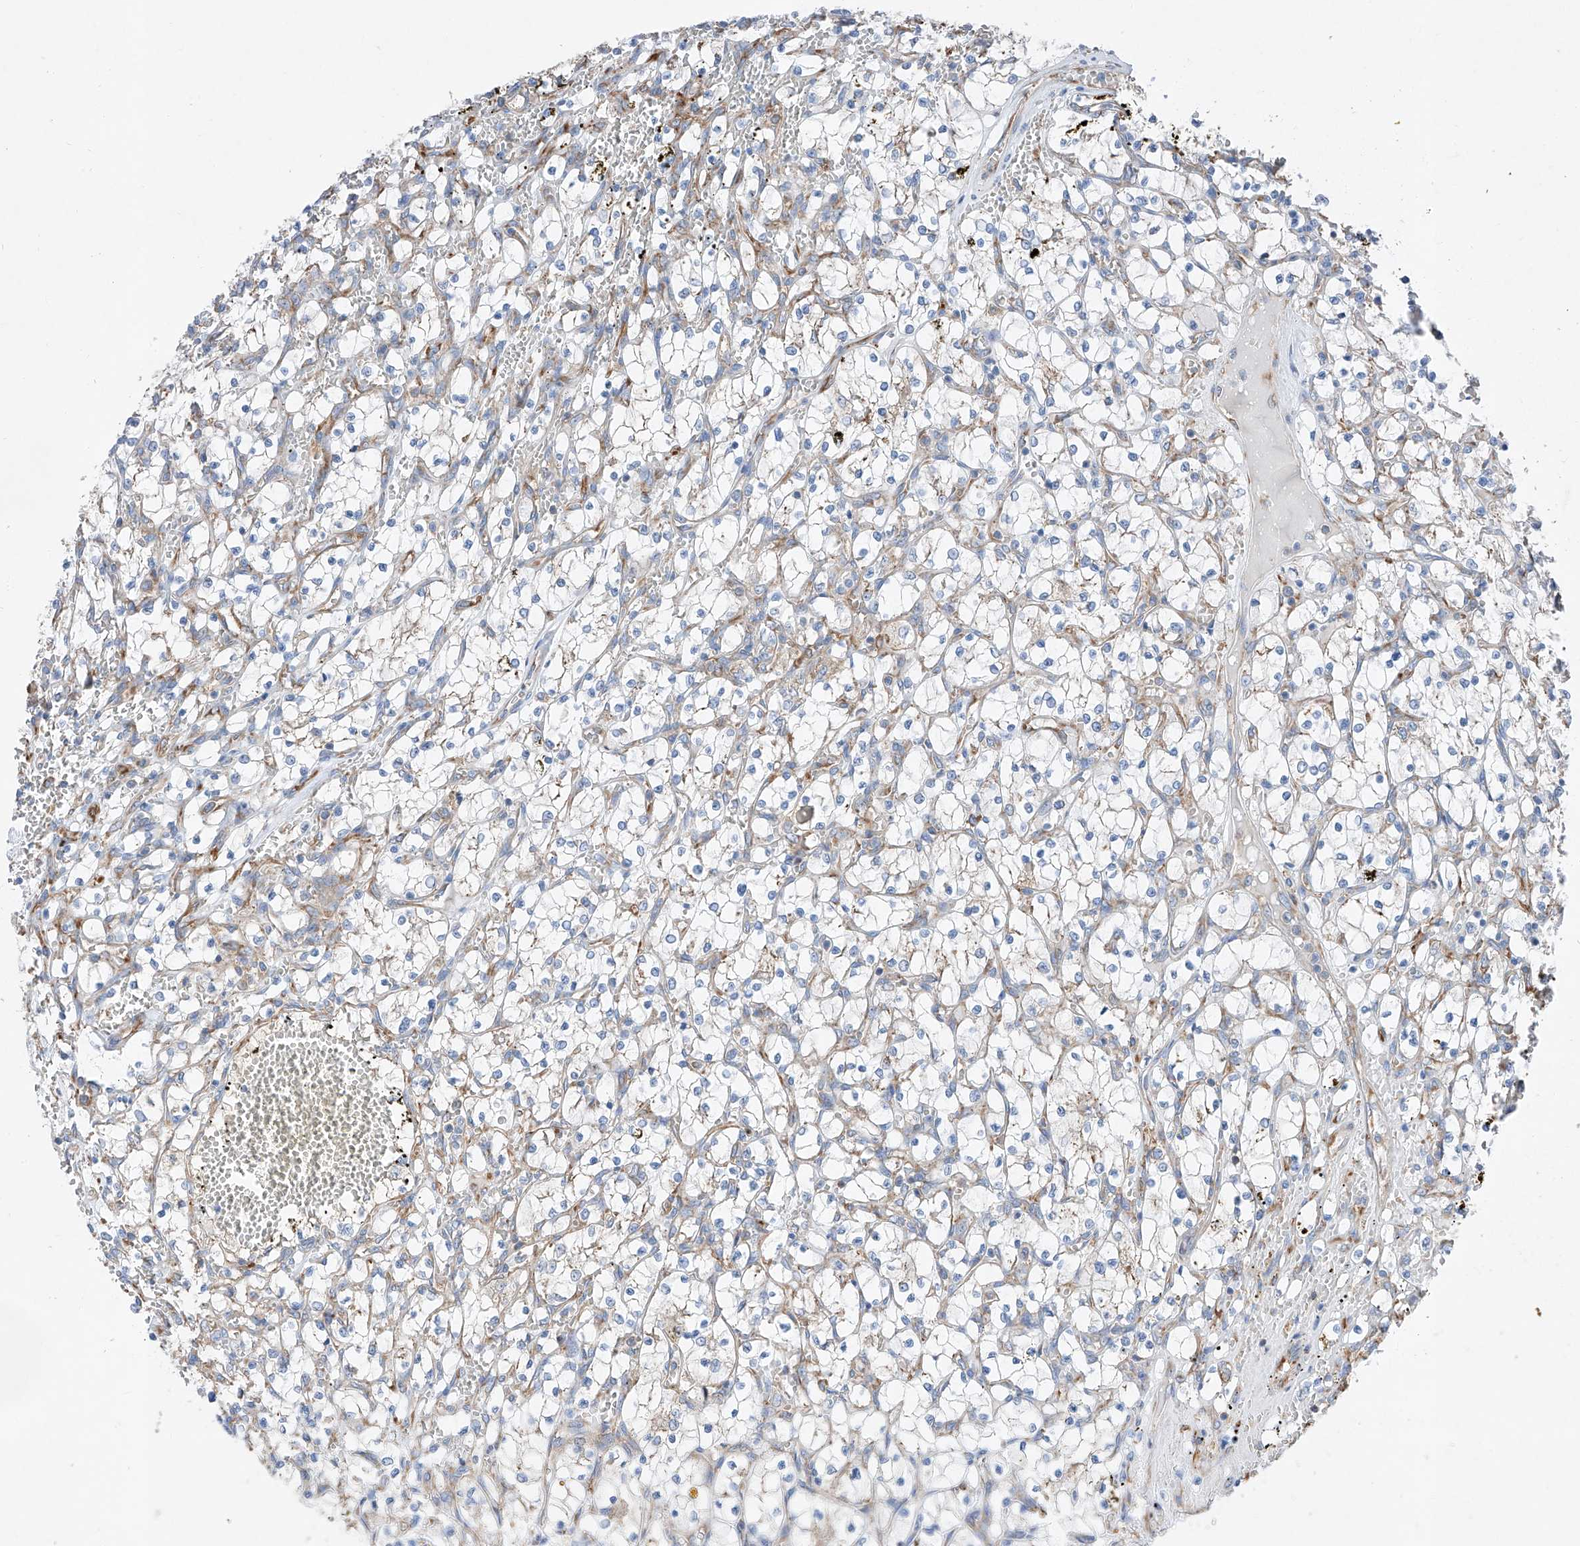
{"staining": {"intensity": "negative", "quantity": "none", "location": "none"}, "tissue": "renal cancer", "cell_type": "Tumor cells", "image_type": "cancer", "snomed": [{"axis": "morphology", "description": "Adenocarcinoma, NOS"}, {"axis": "topography", "description": "Kidney"}], "caption": "Immunohistochemistry (IHC) of human adenocarcinoma (renal) reveals no staining in tumor cells. Brightfield microscopy of immunohistochemistry (IHC) stained with DAB (brown) and hematoxylin (blue), captured at high magnification.", "gene": "CRELD1", "patient": {"sex": "female", "age": 69}}